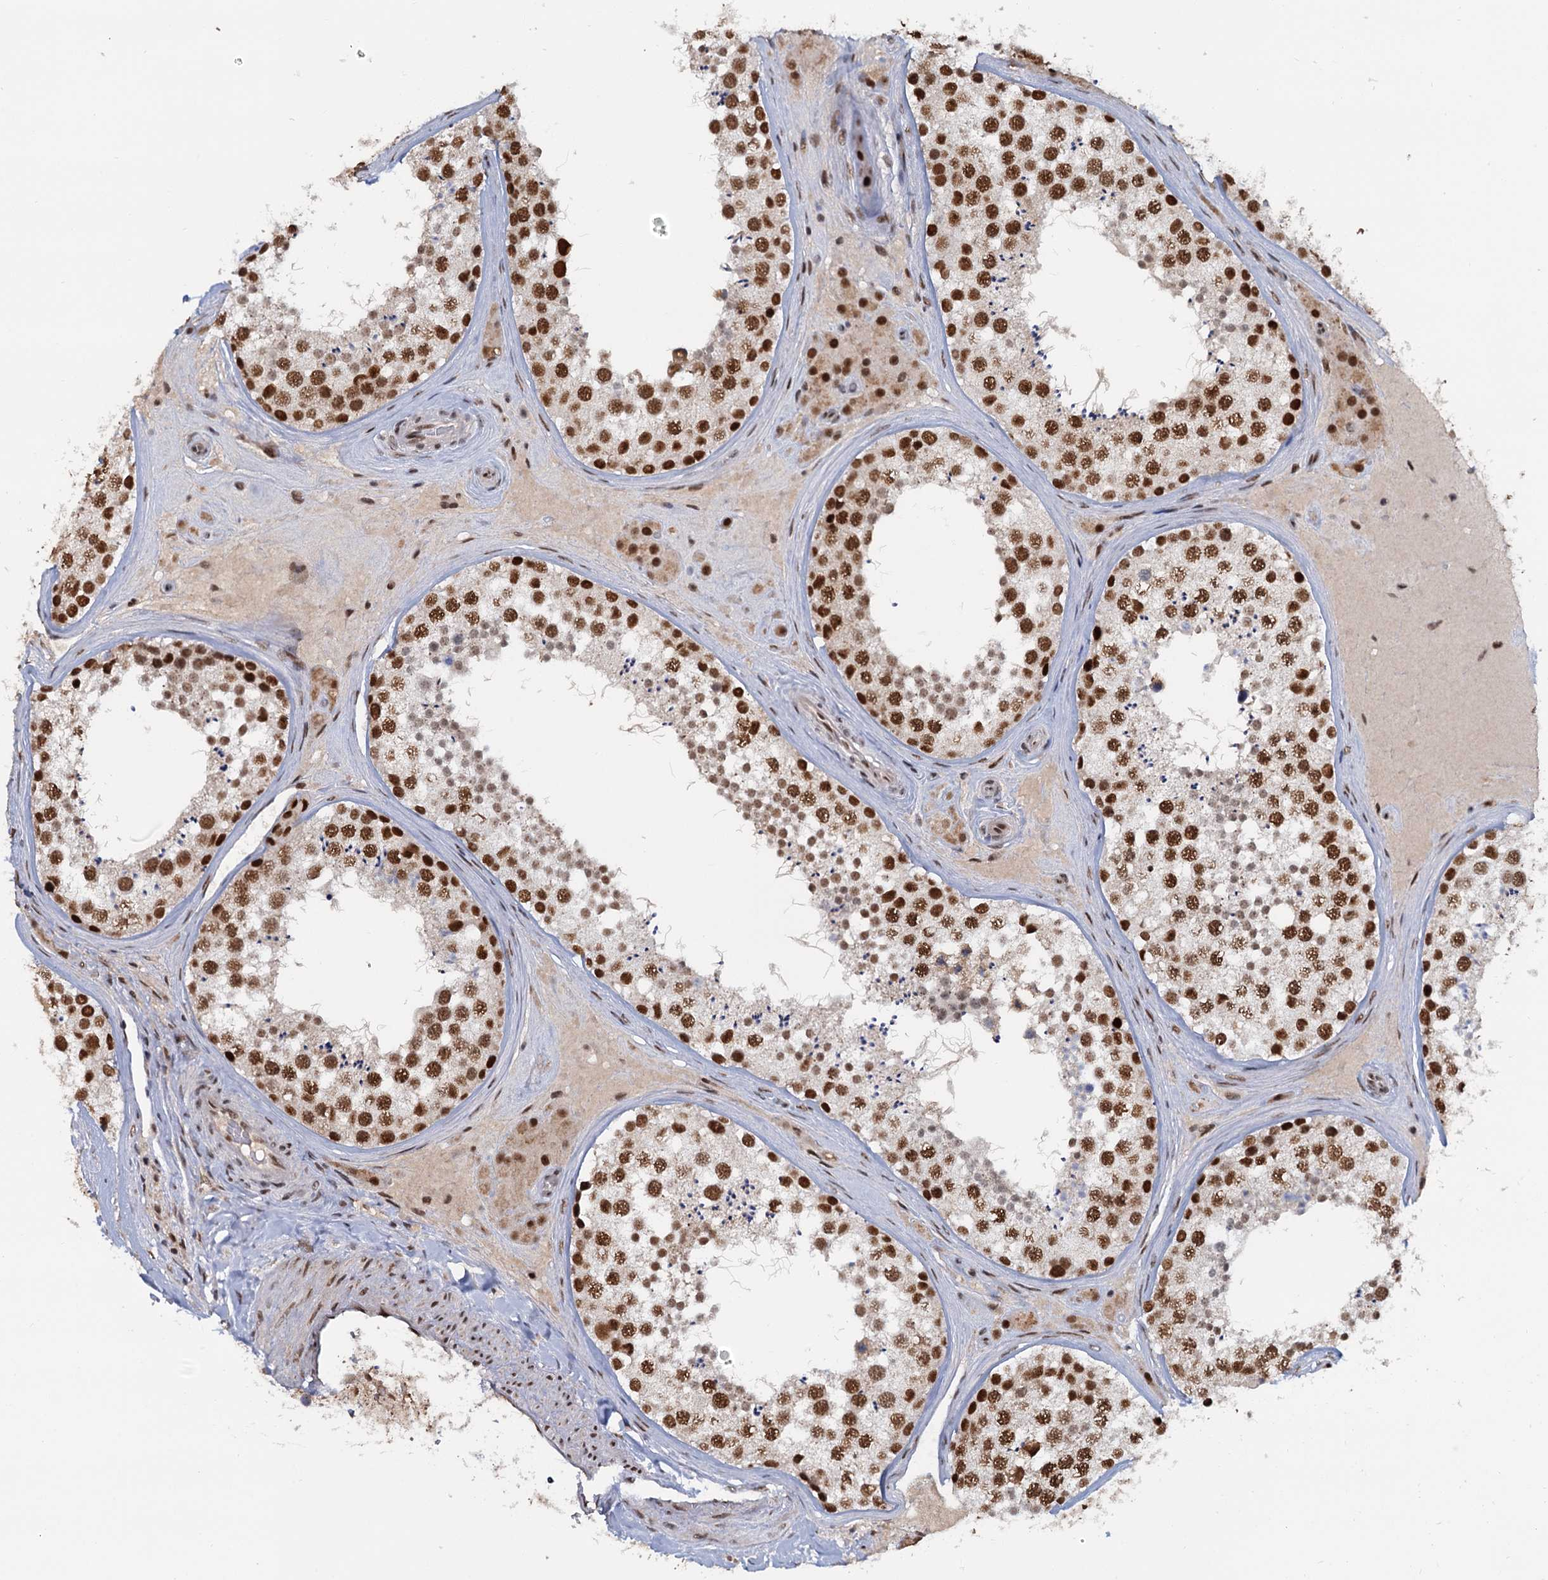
{"staining": {"intensity": "strong", "quantity": ">75%", "location": "nuclear"}, "tissue": "testis", "cell_type": "Cells in seminiferous ducts", "image_type": "normal", "snomed": [{"axis": "morphology", "description": "Normal tissue, NOS"}, {"axis": "topography", "description": "Testis"}], "caption": "Immunohistochemical staining of normal human testis exhibits >75% levels of strong nuclear protein positivity in approximately >75% of cells in seminiferous ducts.", "gene": "WBP4", "patient": {"sex": "male", "age": 46}}